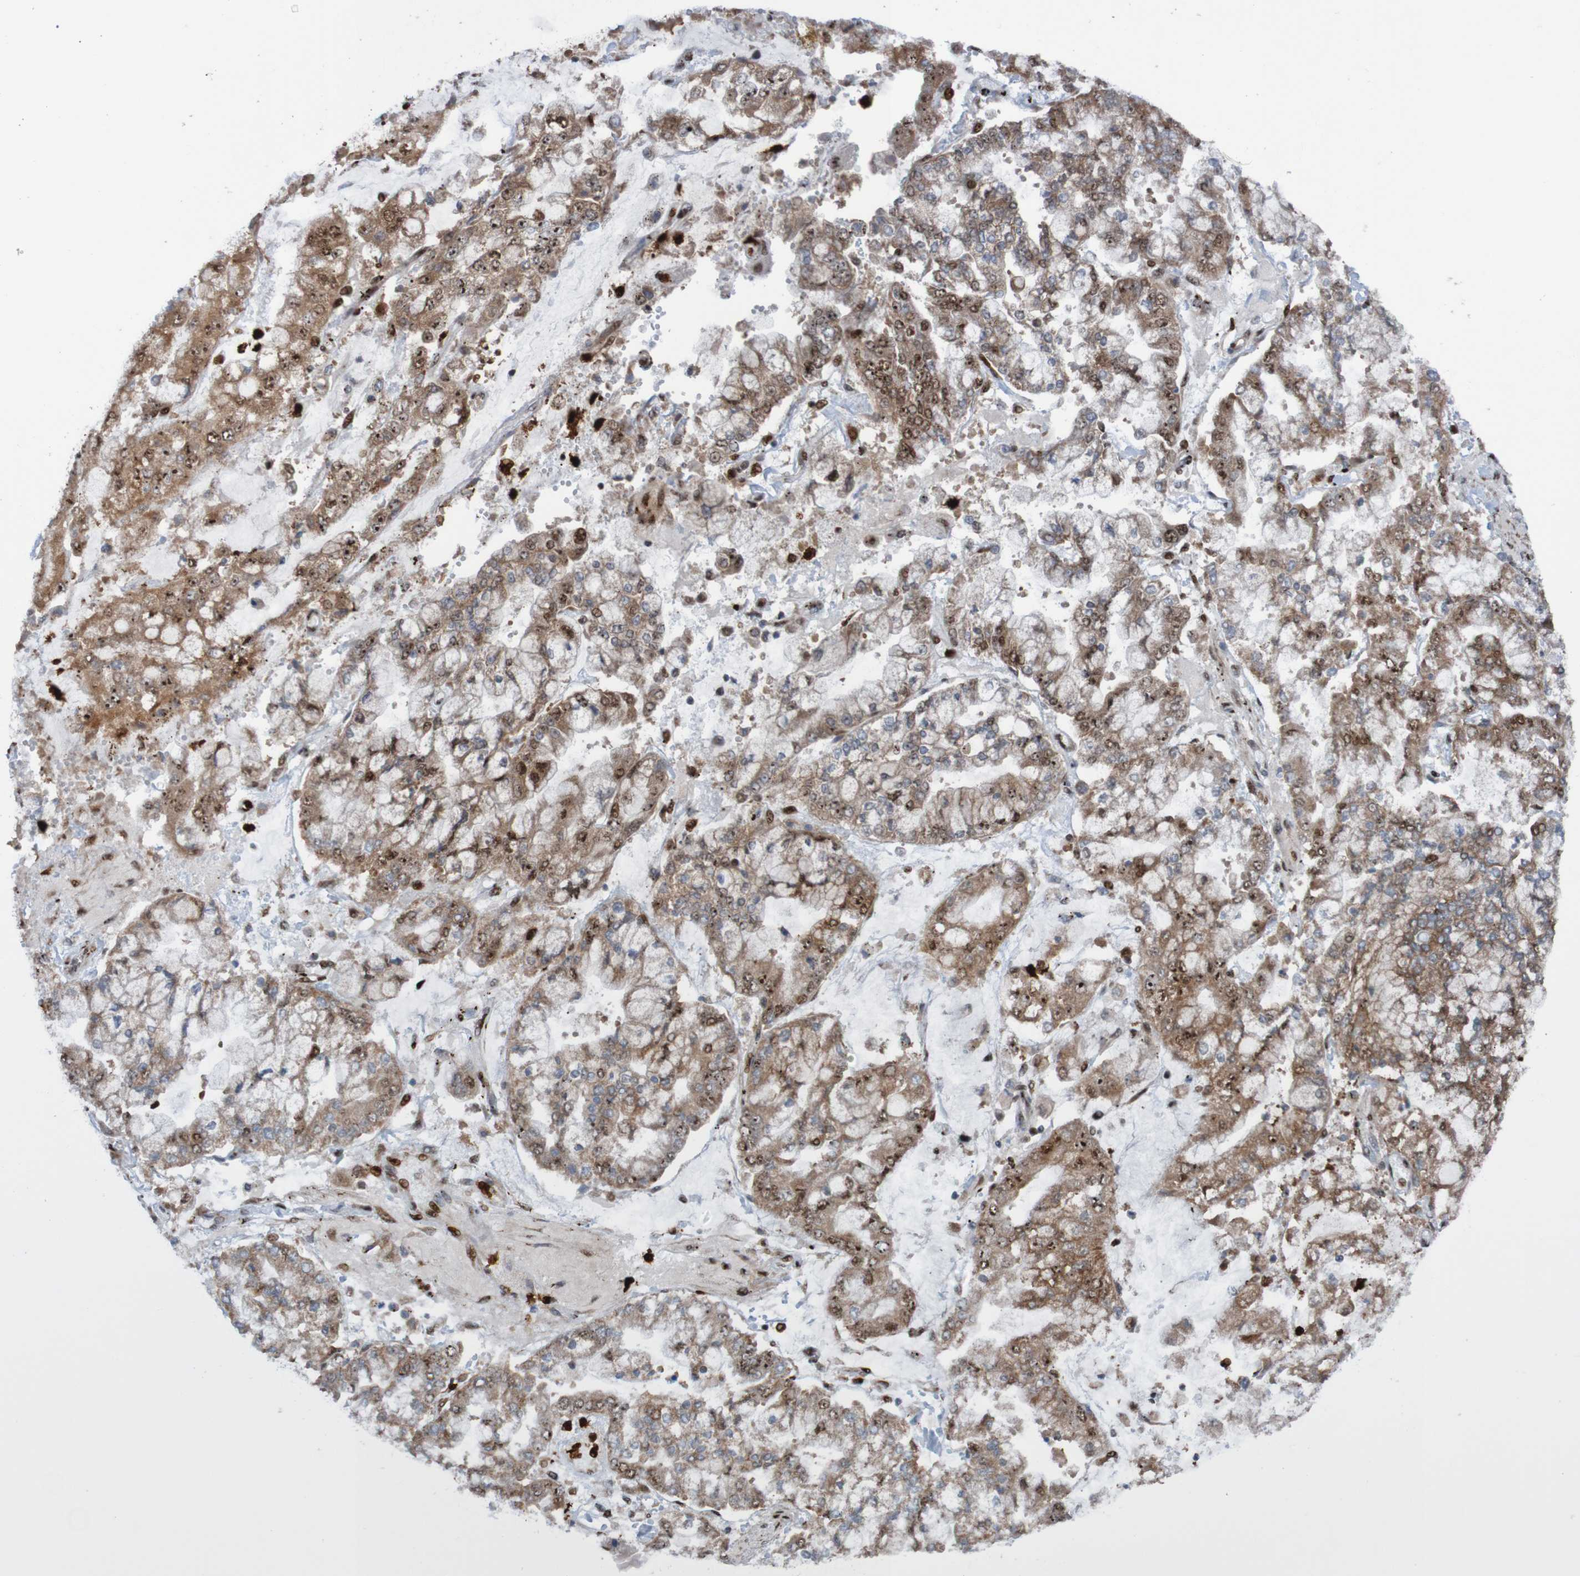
{"staining": {"intensity": "moderate", "quantity": ">75%", "location": "cytoplasmic/membranous,nuclear"}, "tissue": "stomach cancer", "cell_type": "Tumor cells", "image_type": "cancer", "snomed": [{"axis": "morphology", "description": "Adenocarcinoma, NOS"}, {"axis": "topography", "description": "Stomach"}], "caption": "Immunohistochemistry image of neoplastic tissue: human stomach cancer (adenocarcinoma) stained using immunohistochemistry reveals medium levels of moderate protein expression localized specifically in the cytoplasmic/membranous and nuclear of tumor cells, appearing as a cytoplasmic/membranous and nuclear brown color.", "gene": "PARP4", "patient": {"sex": "male", "age": 76}}